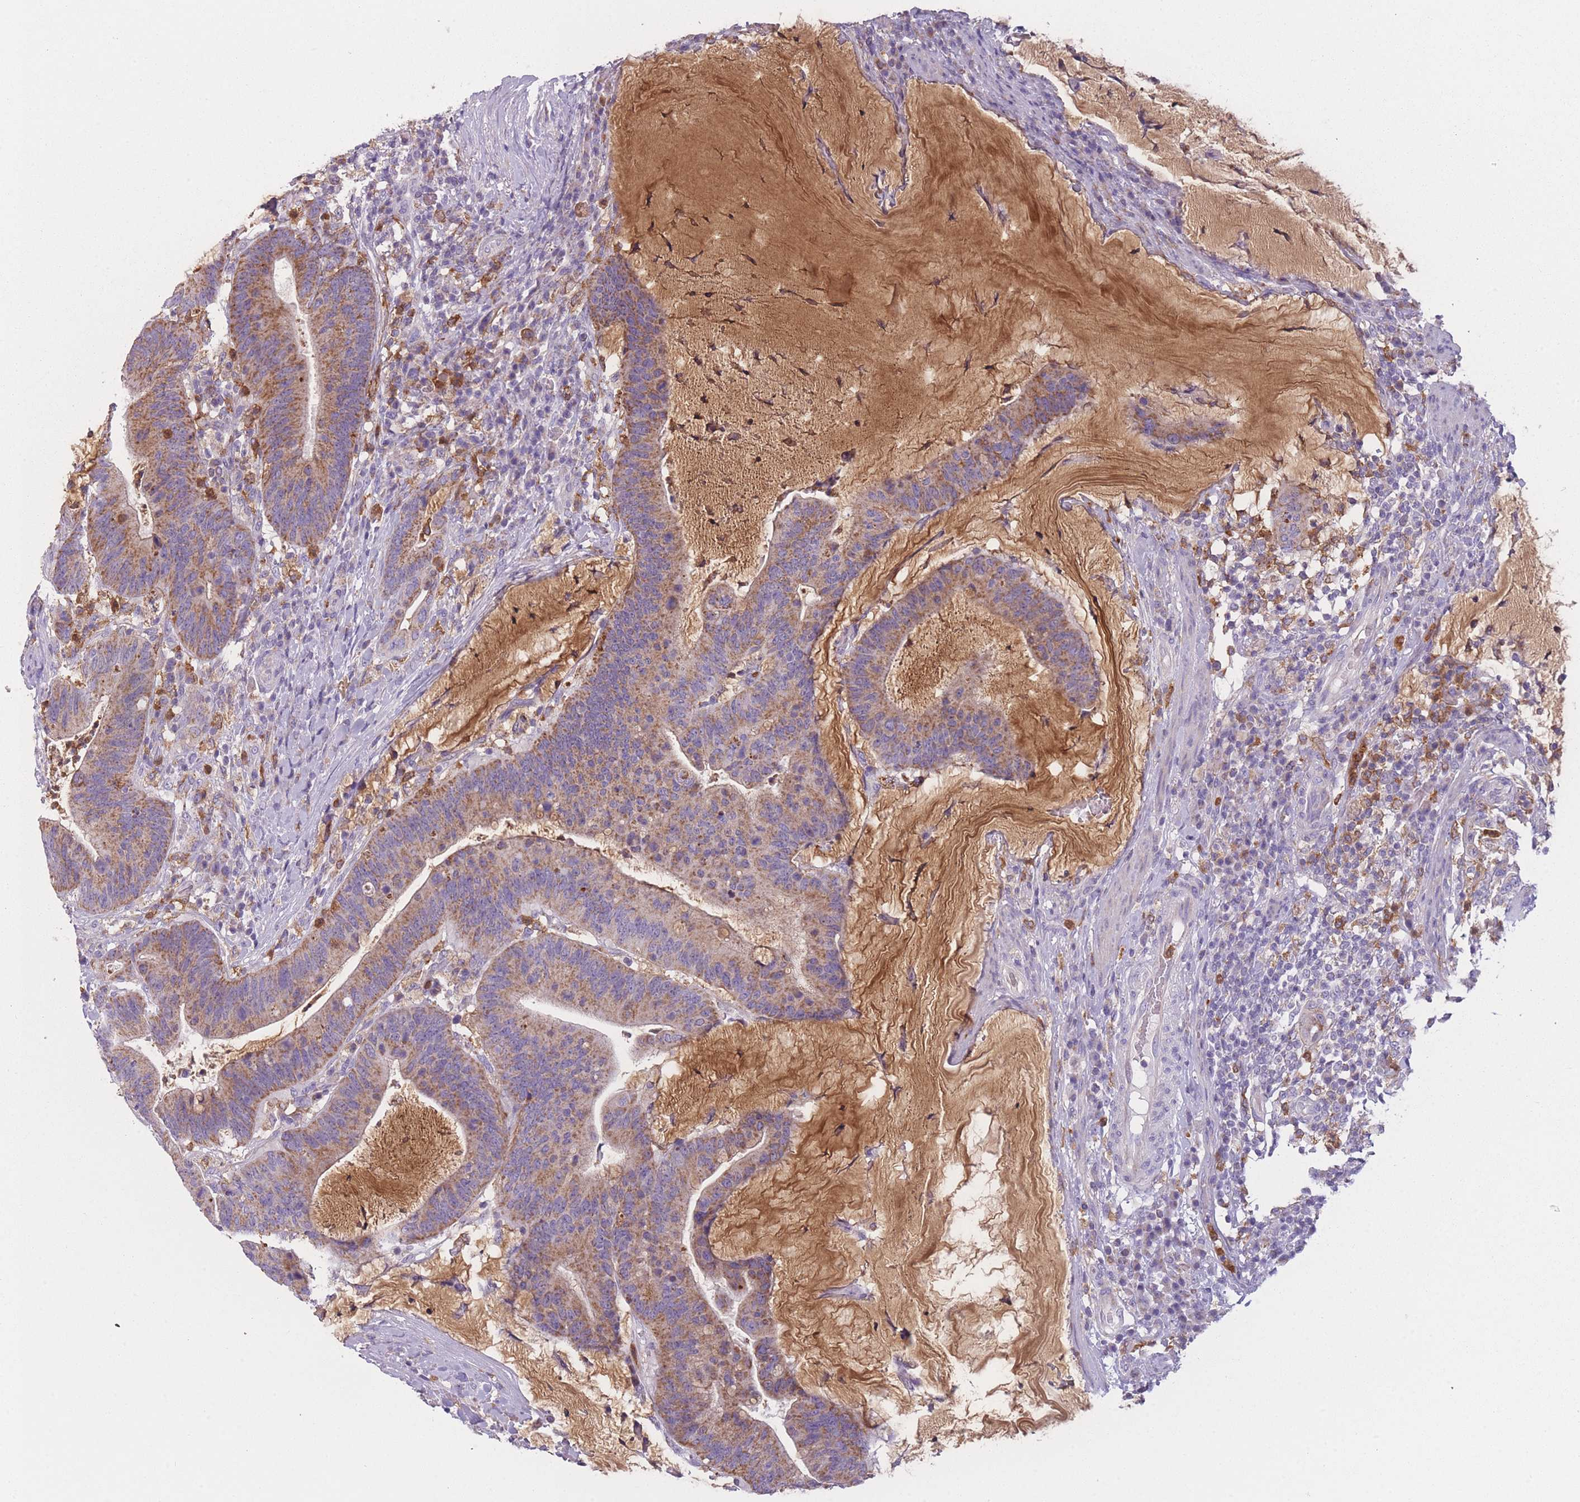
{"staining": {"intensity": "moderate", "quantity": ">75%", "location": "cytoplasmic/membranous"}, "tissue": "colorectal cancer", "cell_type": "Tumor cells", "image_type": "cancer", "snomed": [{"axis": "morphology", "description": "Adenocarcinoma, NOS"}, {"axis": "topography", "description": "Colon"}], "caption": "This photomicrograph shows immunohistochemistry (IHC) staining of human colorectal cancer (adenocarcinoma), with medium moderate cytoplasmic/membranous expression in about >75% of tumor cells.", "gene": "PRAM1", "patient": {"sex": "female", "age": 66}}